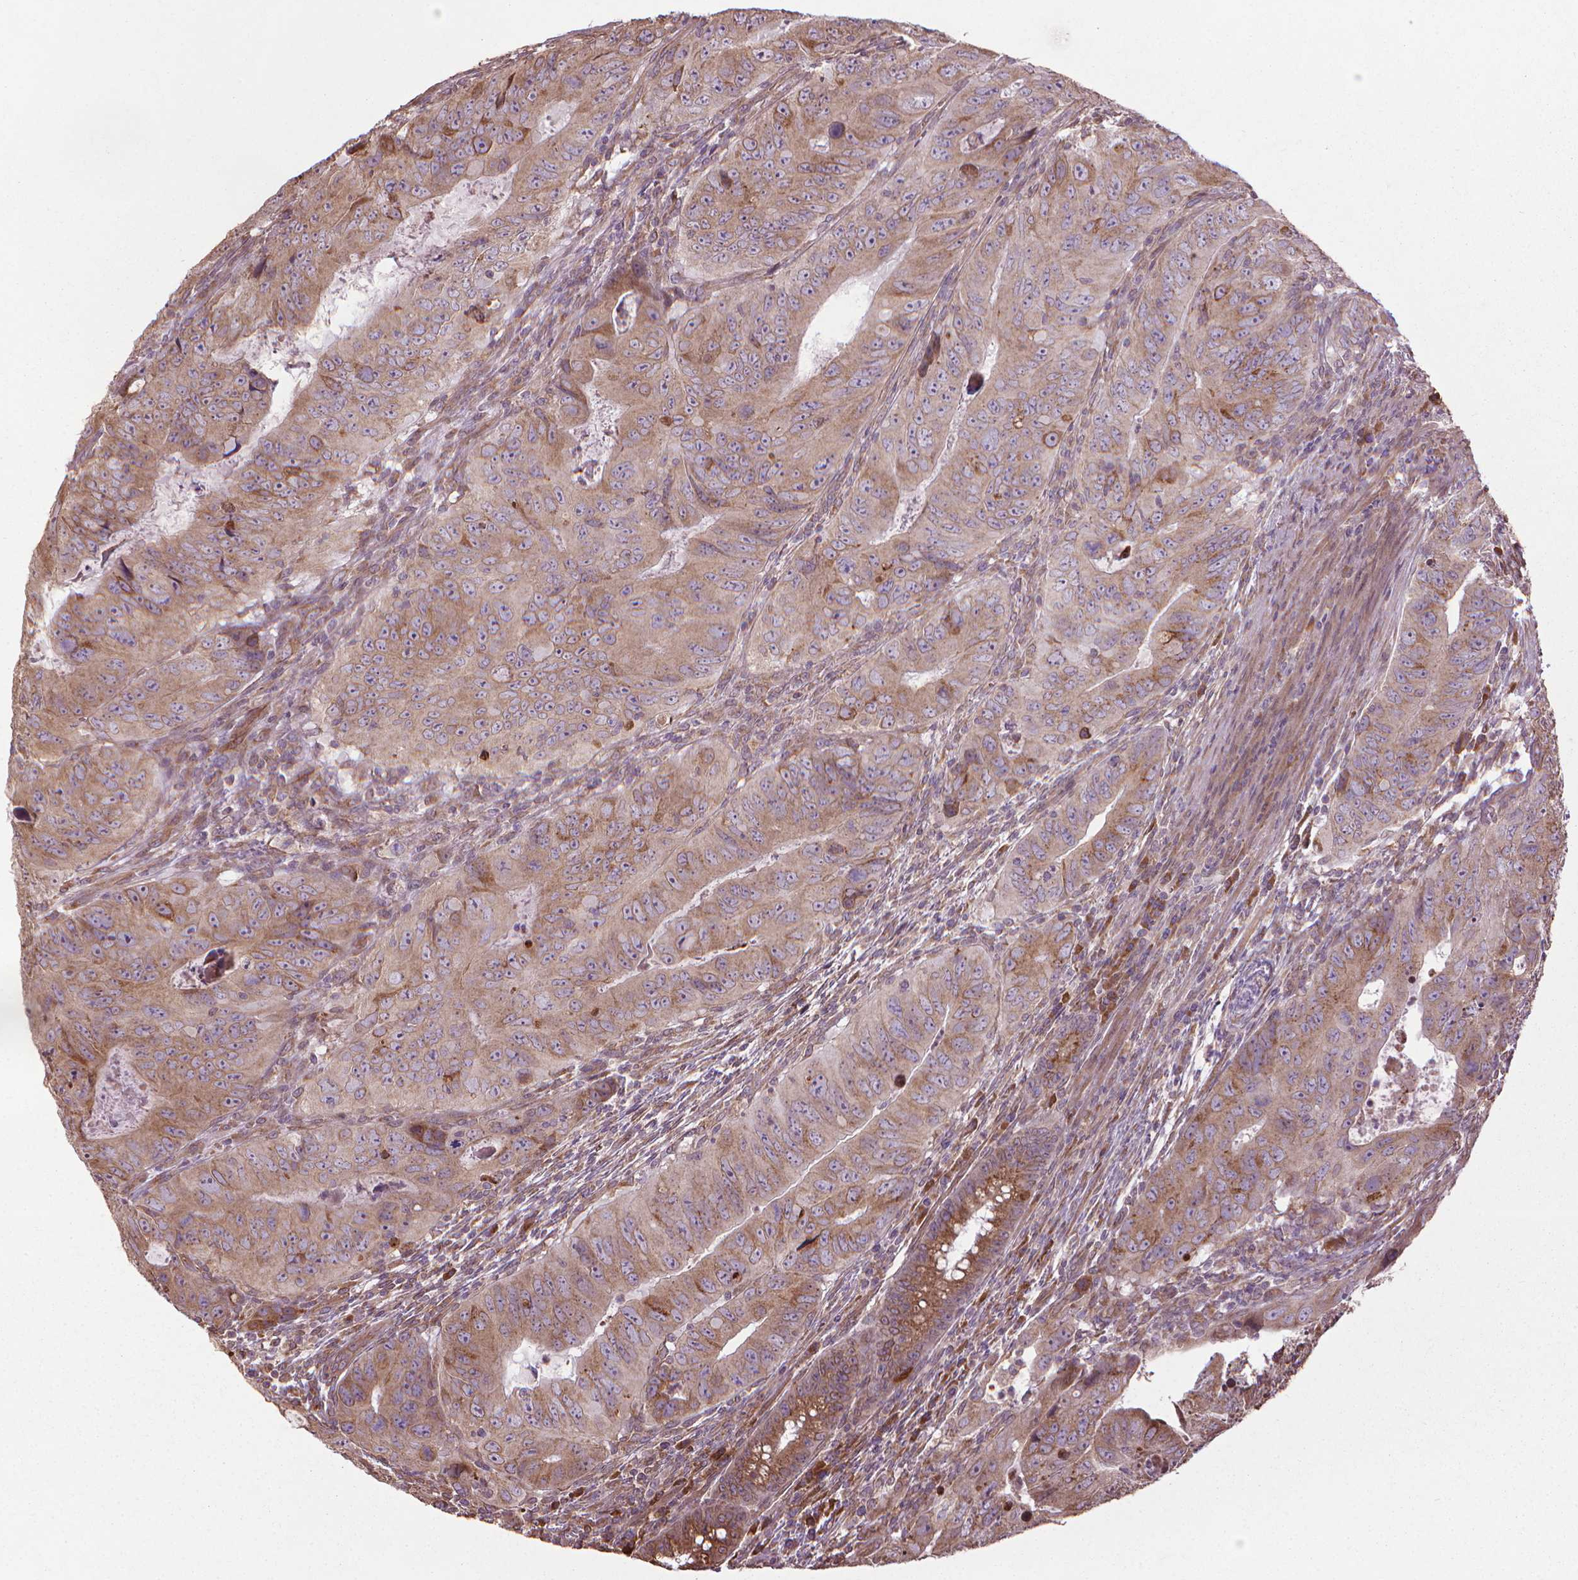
{"staining": {"intensity": "moderate", "quantity": ">75%", "location": "cytoplasmic/membranous"}, "tissue": "colorectal cancer", "cell_type": "Tumor cells", "image_type": "cancer", "snomed": [{"axis": "morphology", "description": "Adenocarcinoma, NOS"}, {"axis": "topography", "description": "Colon"}], "caption": "High-power microscopy captured an immunohistochemistry (IHC) histopathology image of colorectal cancer (adenocarcinoma), revealing moderate cytoplasmic/membranous positivity in approximately >75% of tumor cells.", "gene": "GAS1", "patient": {"sex": "male", "age": 79}}